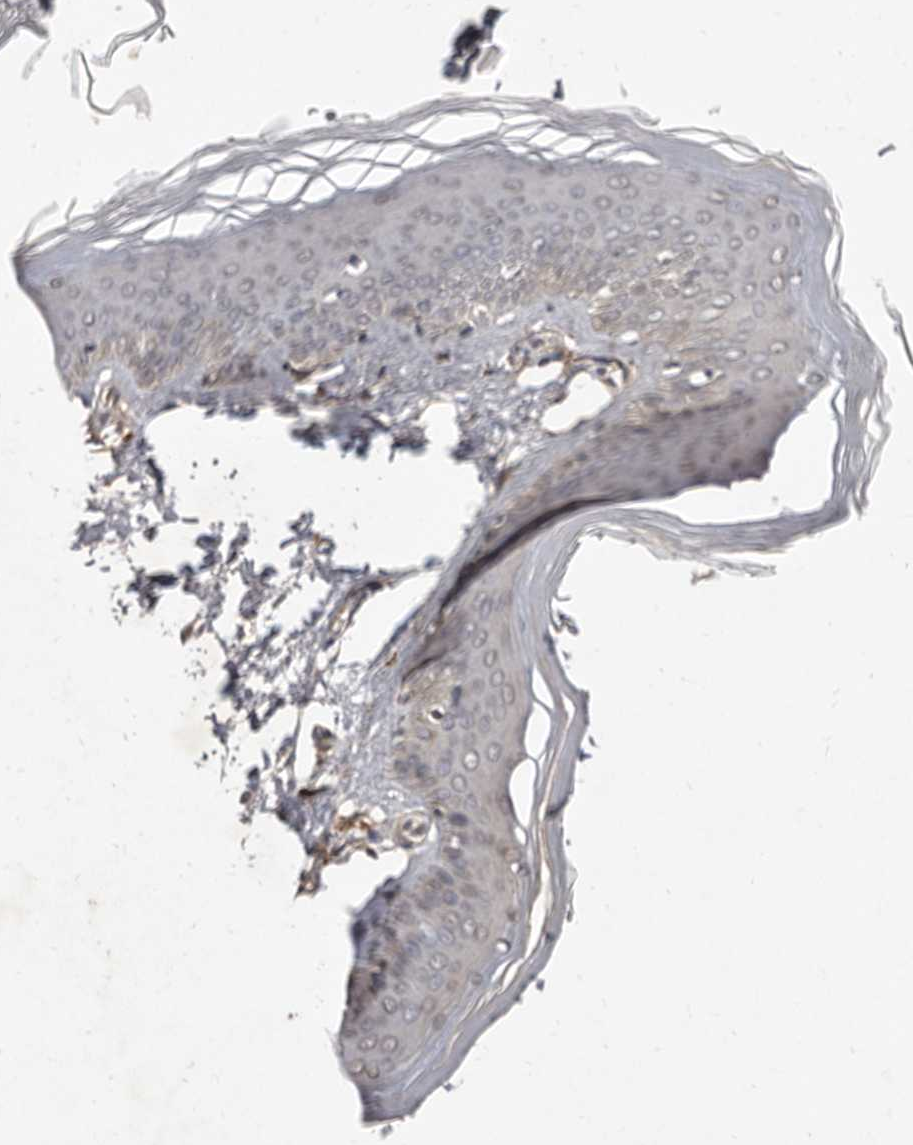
{"staining": {"intensity": "weak", "quantity": ">75%", "location": "cytoplasmic/membranous"}, "tissue": "skin", "cell_type": "Fibroblasts", "image_type": "normal", "snomed": [{"axis": "morphology", "description": "Normal tissue, NOS"}, {"axis": "topography", "description": "Skin"}], "caption": "IHC of unremarkable human skin displays low levels of weak cytoplasmic/membranous expression in approximately >75% of fibroblasts. The protein of interest is shown in brown color, while the nuclei are stained blue.", "gene": "LCORL", "patient": {"sex": "female", "age": 27}}